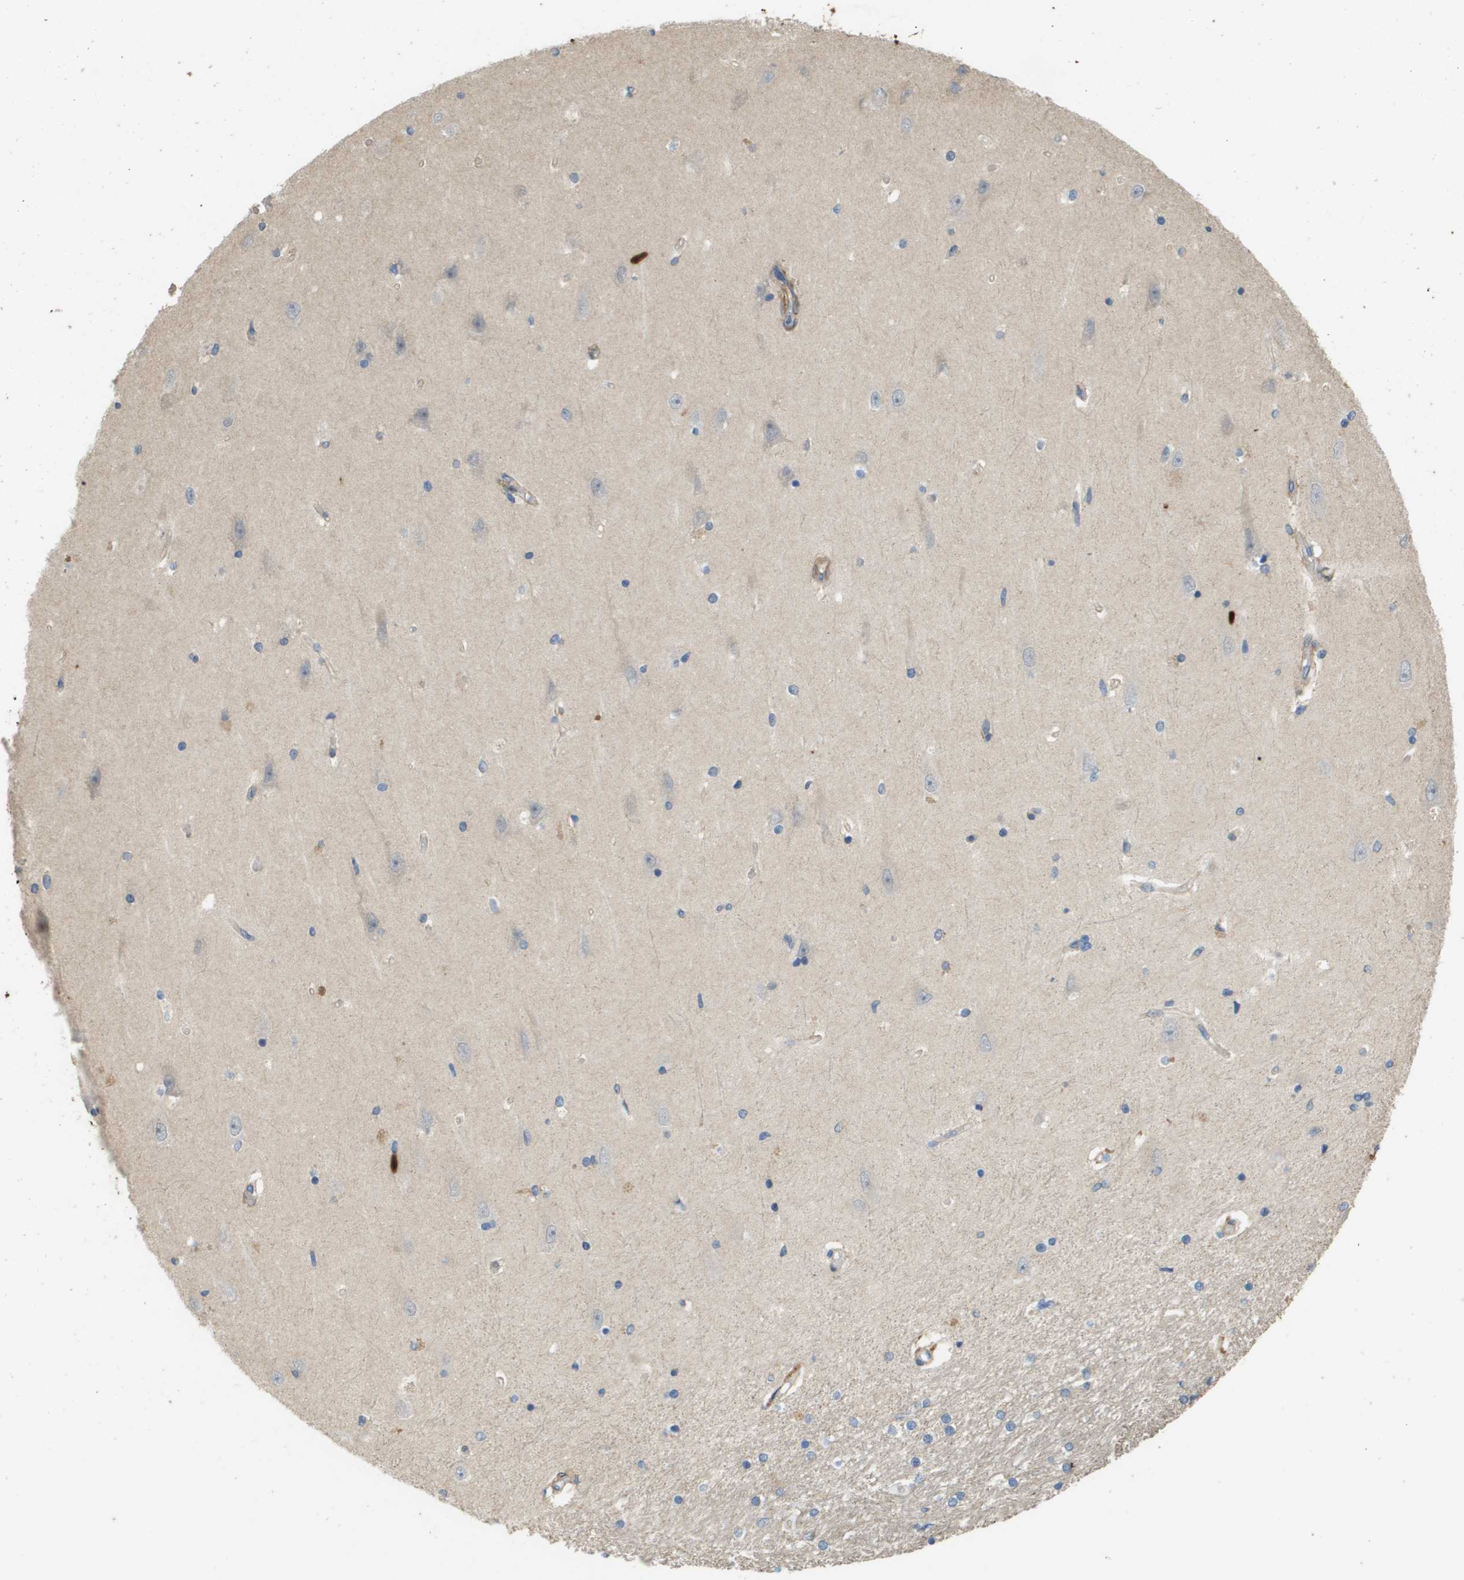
{"staining": {"intensity": "weak", "quantity": "<25%", "location": "cytoplasmic/membranous"}, "tissue": "hippocampus", "cell_type": "Glial cells", "image_type": "normal", "snomed": [{"axis": "morphology", "description": "Normal tissue, NOS"}, {"axis": "topography", "description": "Hippocampus"}], "caption": "This is an immunohistochemistry photomicrograph of normal hippocampus. There is no staining in glial cells.", "gene": "KRT23", "patient": {"sex": "male", "age": 45}}